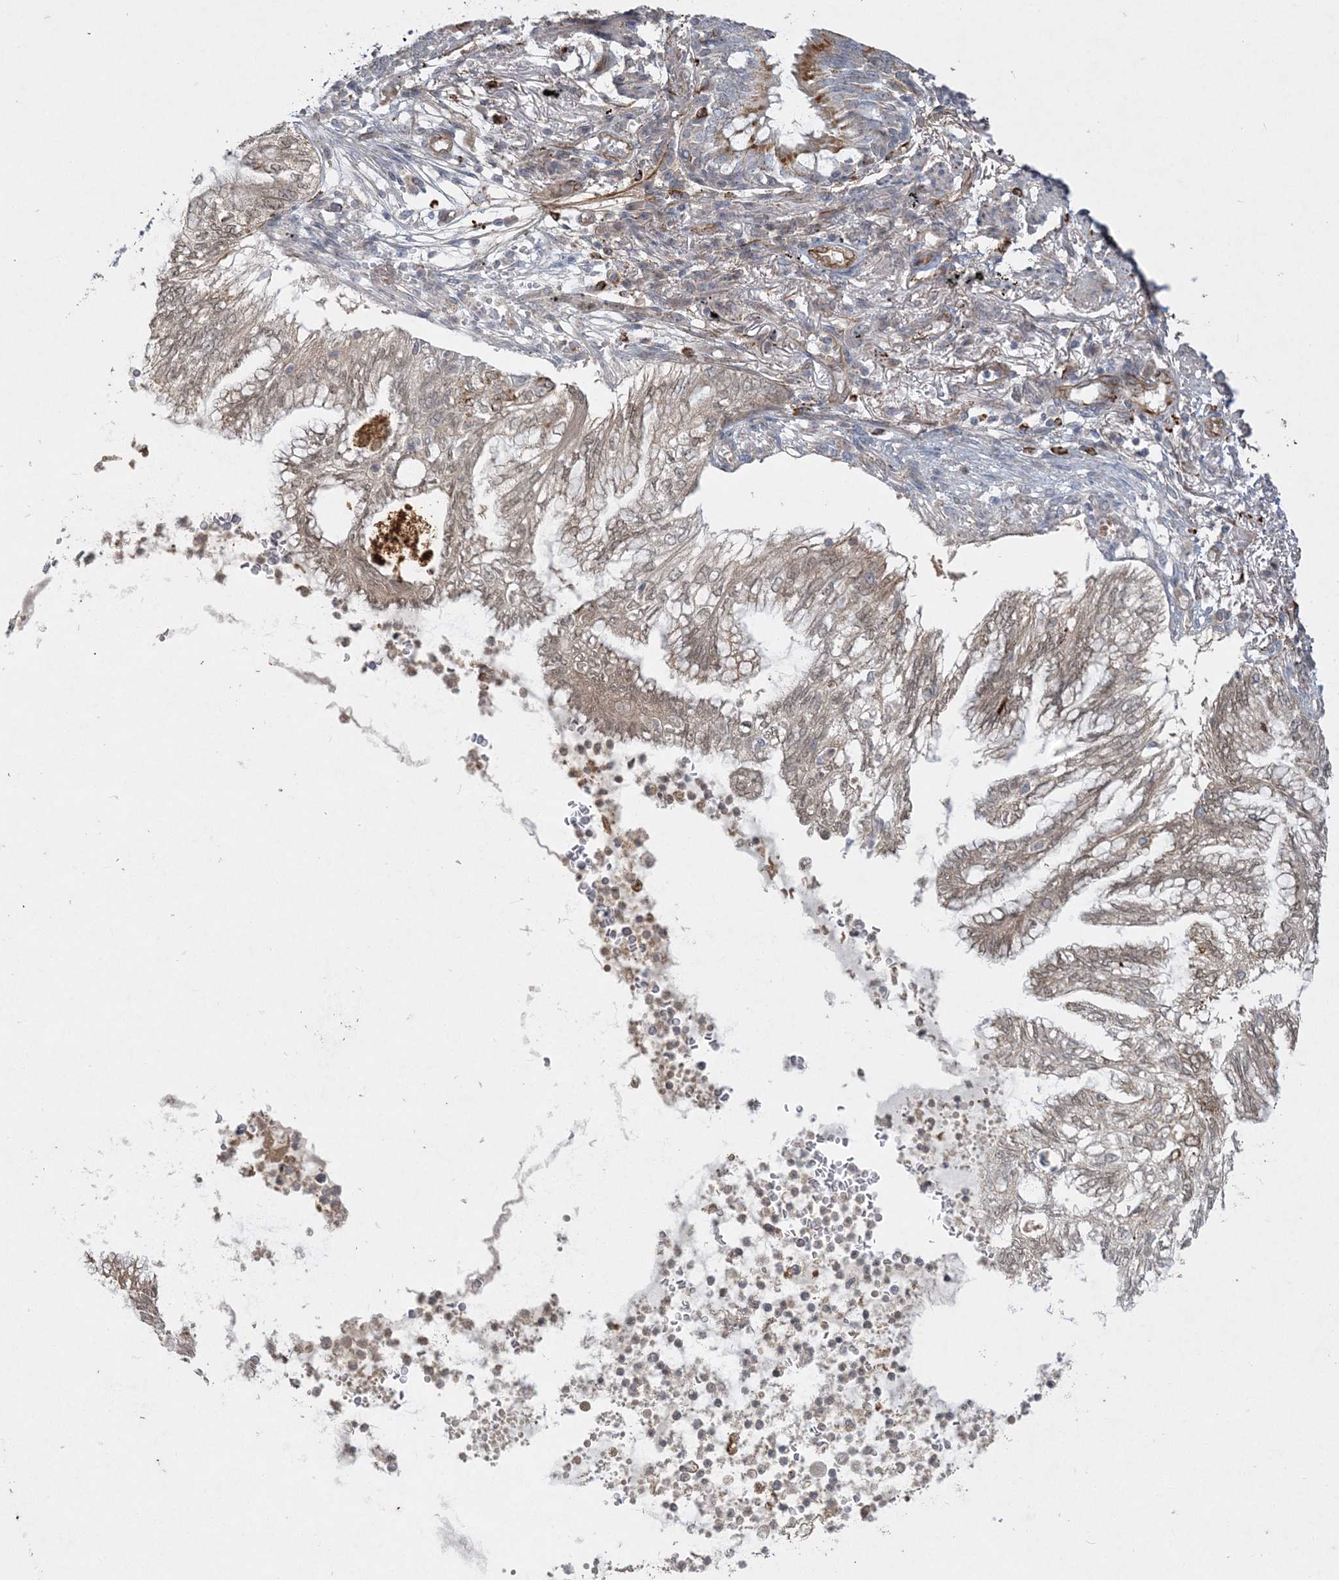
{"staining": {"intensity": "moderate", "quantity": ">75%", "location": "cytoplasmic/membranous"}, "tissue": "lung cancer", "cell_type": "Tumor cells", "image_type": "cancer", "snomed": [{"axis": "morphology", "description": "Adenocarcinoma, NOS"}, {"axis": "topography", "description": "Lung"}], "caption": "Lung cancer was stained to show a protein in brown. There is medium levels of moderate cytoplasmic/membranous staining in approximately >75% of tumor cells.", "gene": "INPP1", "patient": {"sex": "female", "age": 70}}